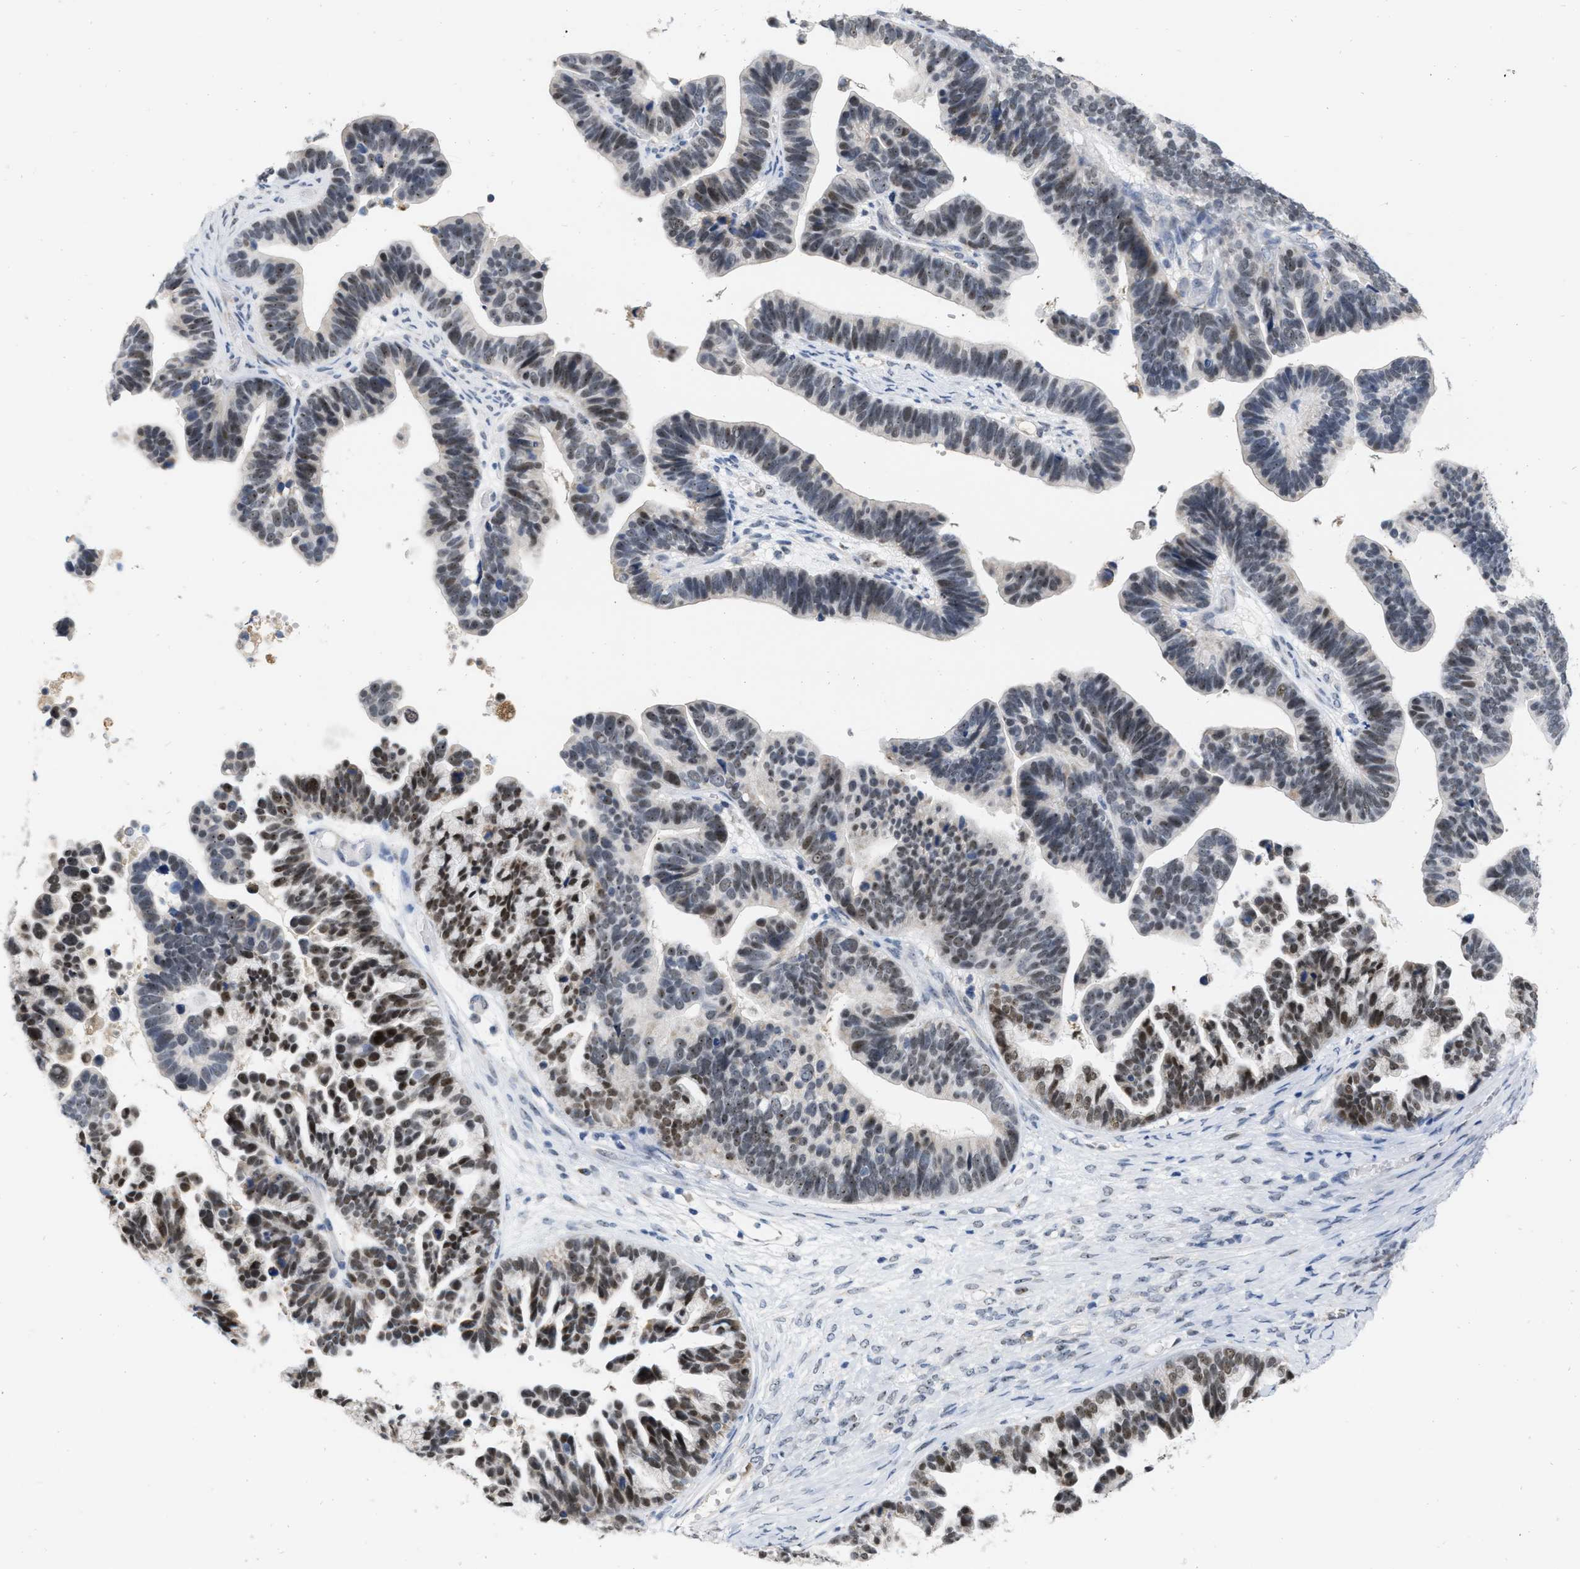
{"staining": {"intensity": "weak", "quantity": "25%-75%", "location": "nuclear"}, "tissue": "ovarian cancer", "cell_type": "Tumor cells", "image_type": "cancer", "snomed": [{"axis": "morphology", "description": "Cystadenocarcinoma, serous, NOS"}, {"axis": "topography", "description": "Ovary"}], "caption": "Immunohistochemical staining of serous cystadenocarcinoma (ovarian) displays weak nuclear protein positivity in approximately 25%-75% of tumor cells.", "gene": "ELAC2", "patient": {"sex": "female", "age": 56}}